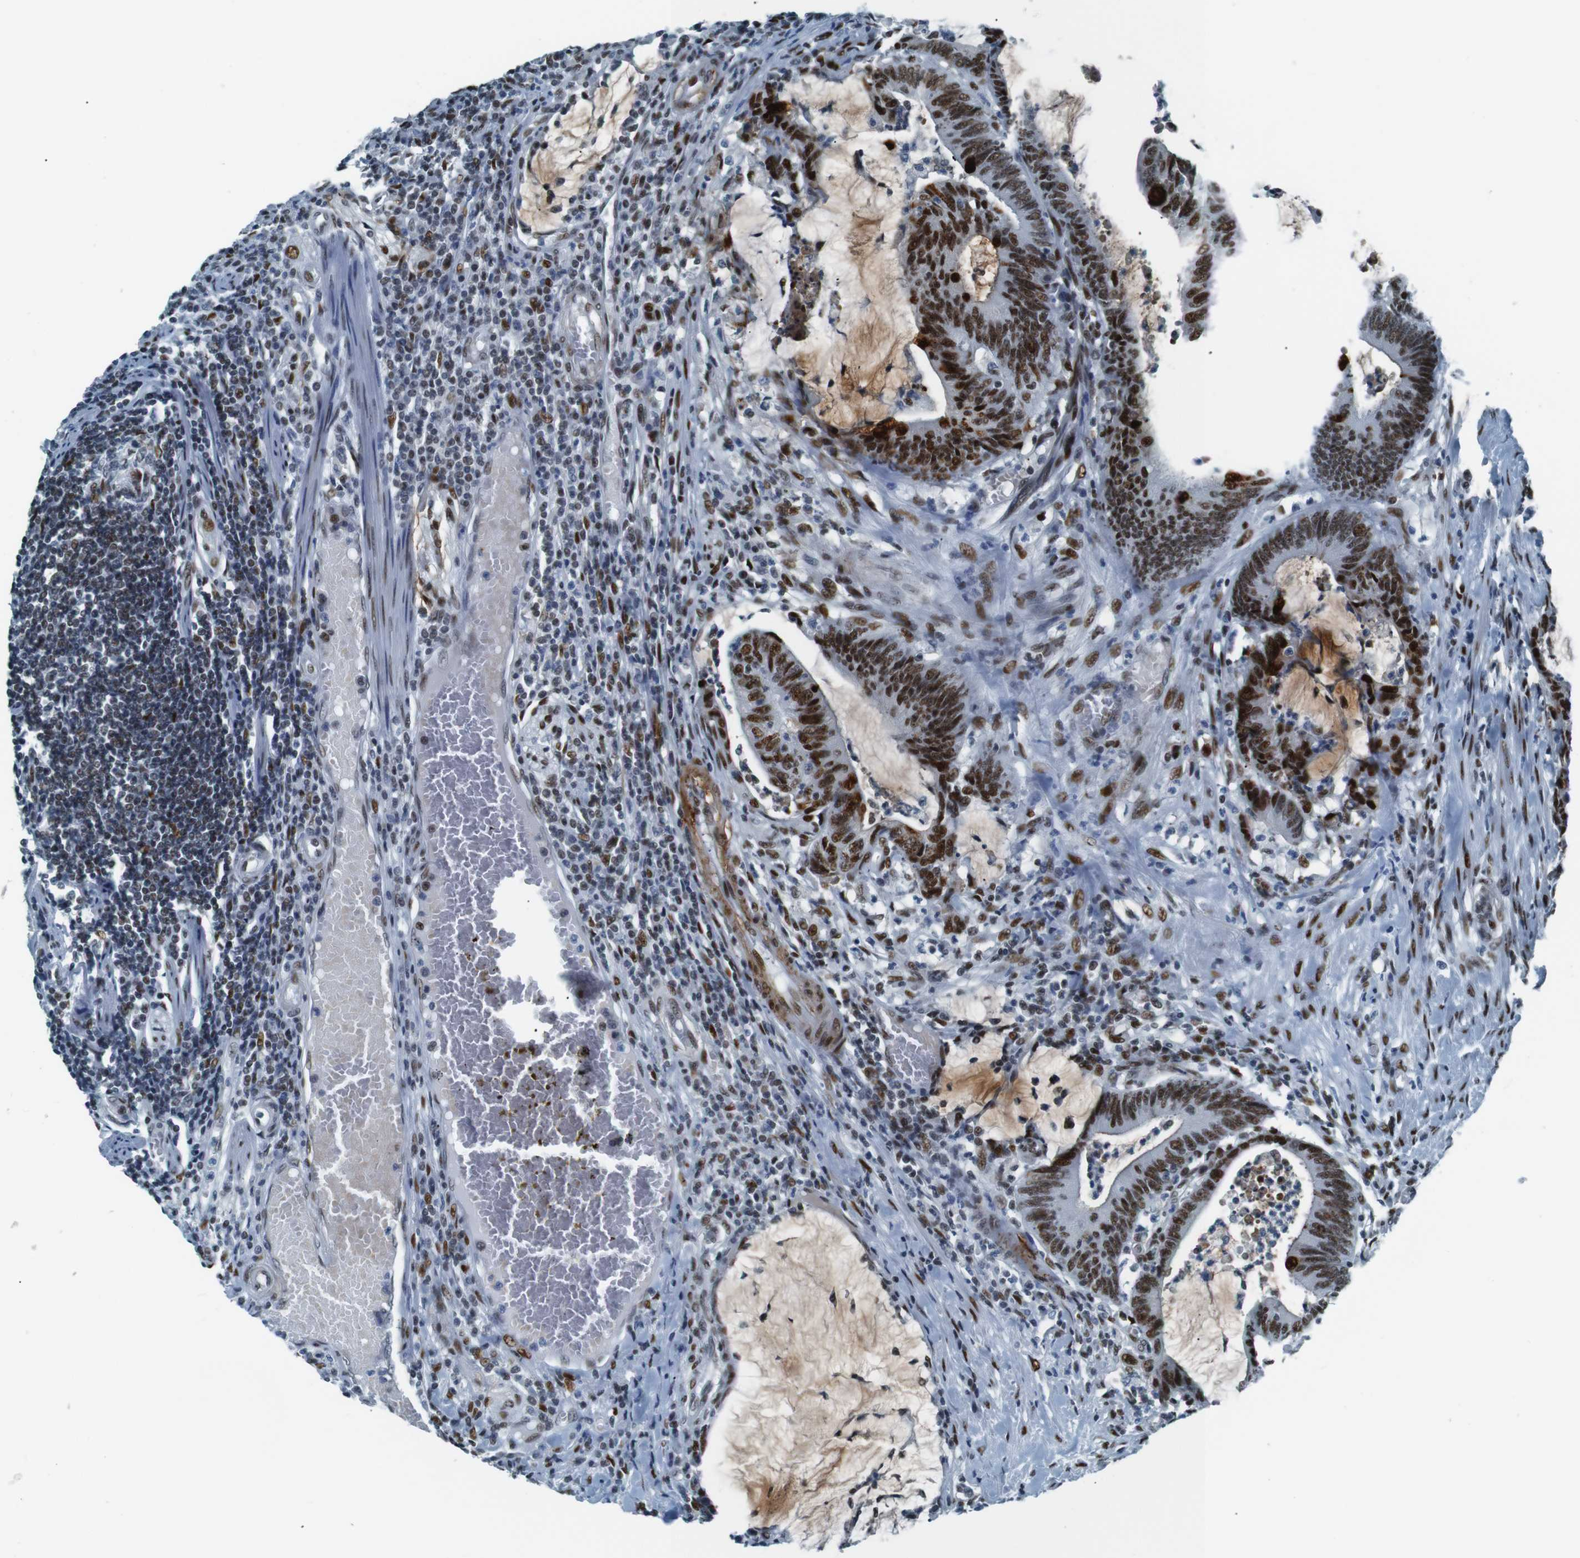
{"staining": {"intensity": "strong", "quantity": ">75%", "location": "cytoplasmic/membranous,nuclear"}, "tissue": "colorectal cancer", "cell_type": "Tumor cells", "image_type": "cancer", "snomed": [{"axis": "morphology", "description": "Adenocarcinoma, NOS"}, {"axis": "topography", "description": "Rectum"}], "caption": "Brown immunohistochemical staining in human colorectal cancer (adenocarcinoma) exhibits strong cytoplasmic/membranous and nuclear expression in approximately >75% of tumor cells.", "gene": "HEXIM1", "patient": {"sex": "female", "age": 66}}